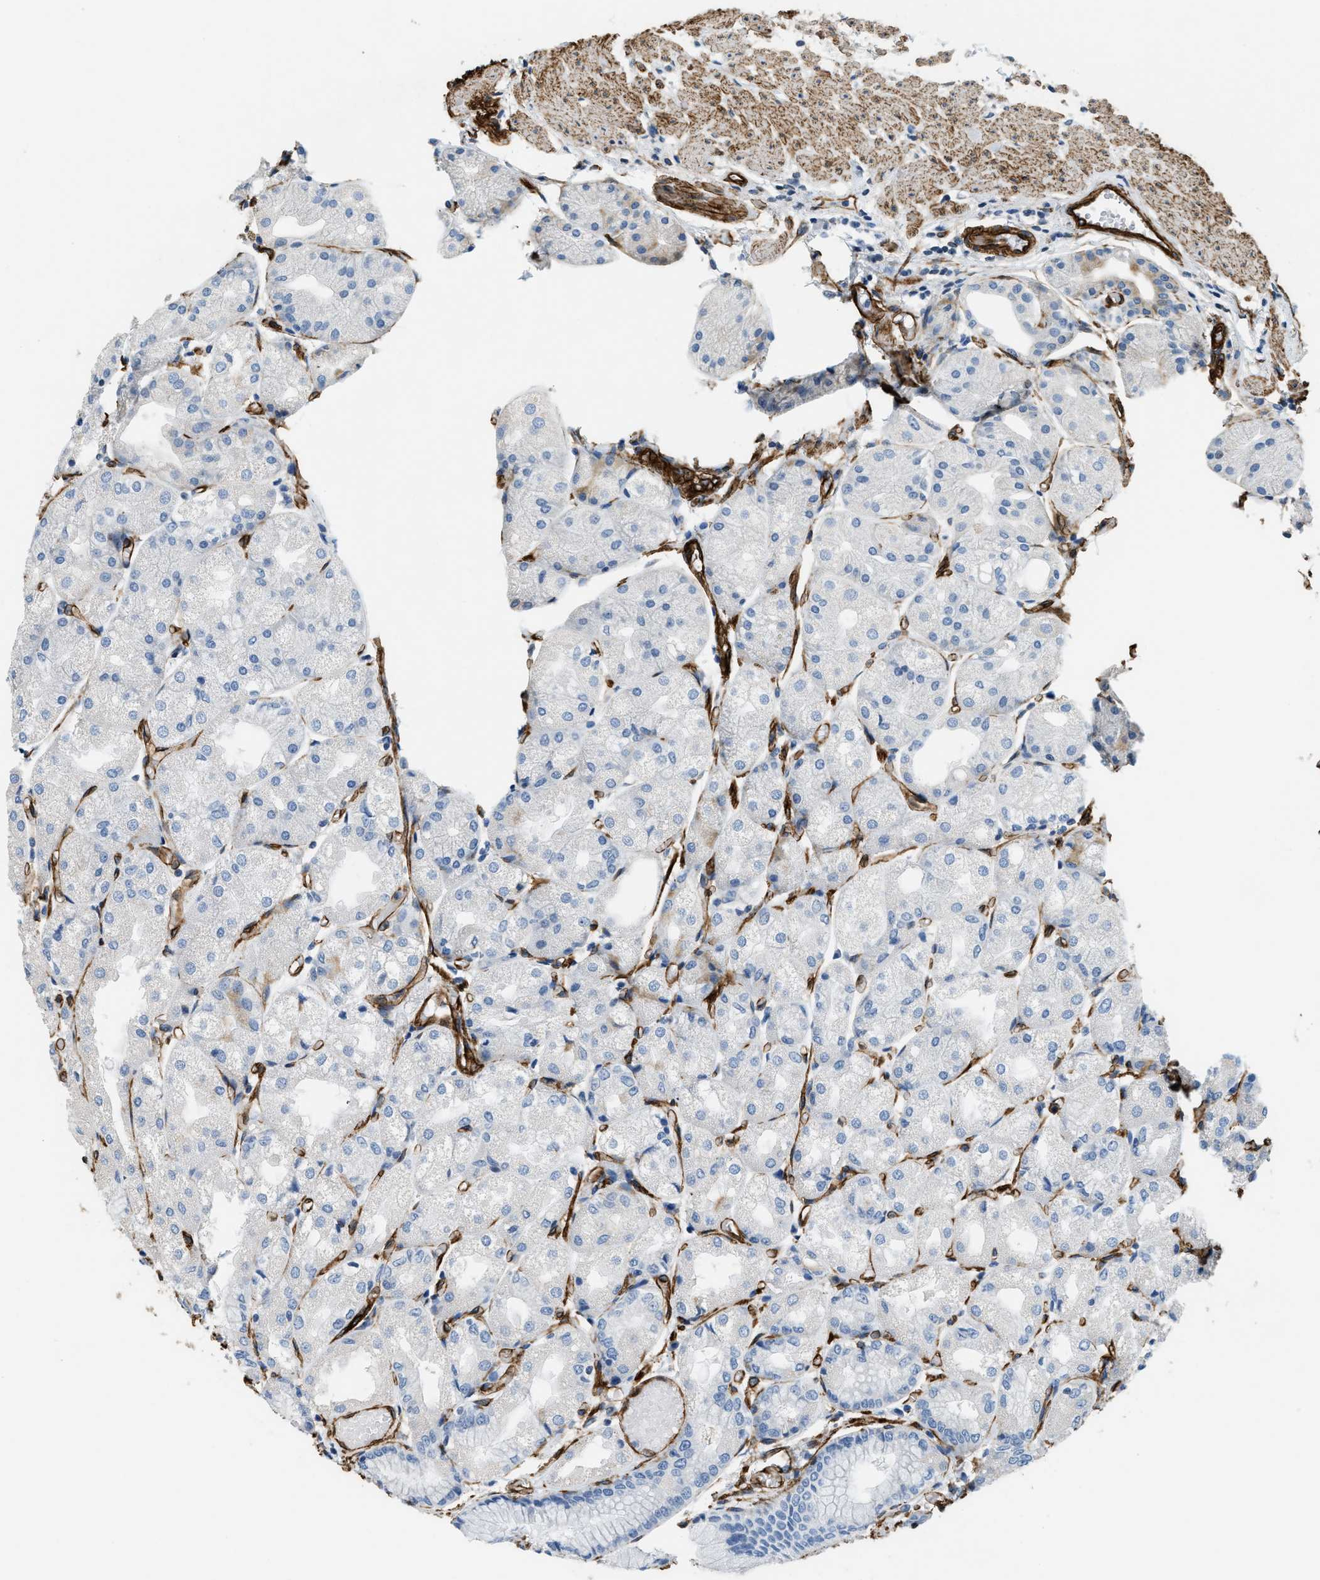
{"staining": {"intensity": "negative", "quantity": "none", "location": "none"}, "tissue": "stomach", "cell_type": "Glandular cells", "image_type": "normal", "snomed": [{"axis": "morphology", "description": "Normal tissue, NOS"}, {"axis": "topography", "description": "Stomach, upper"}], "caption": "Histopathology image shows no protein staining in glandular cells of normal stomach.", "gene": "TMEM43", "patient": {"sex": "male", "age": 72}}